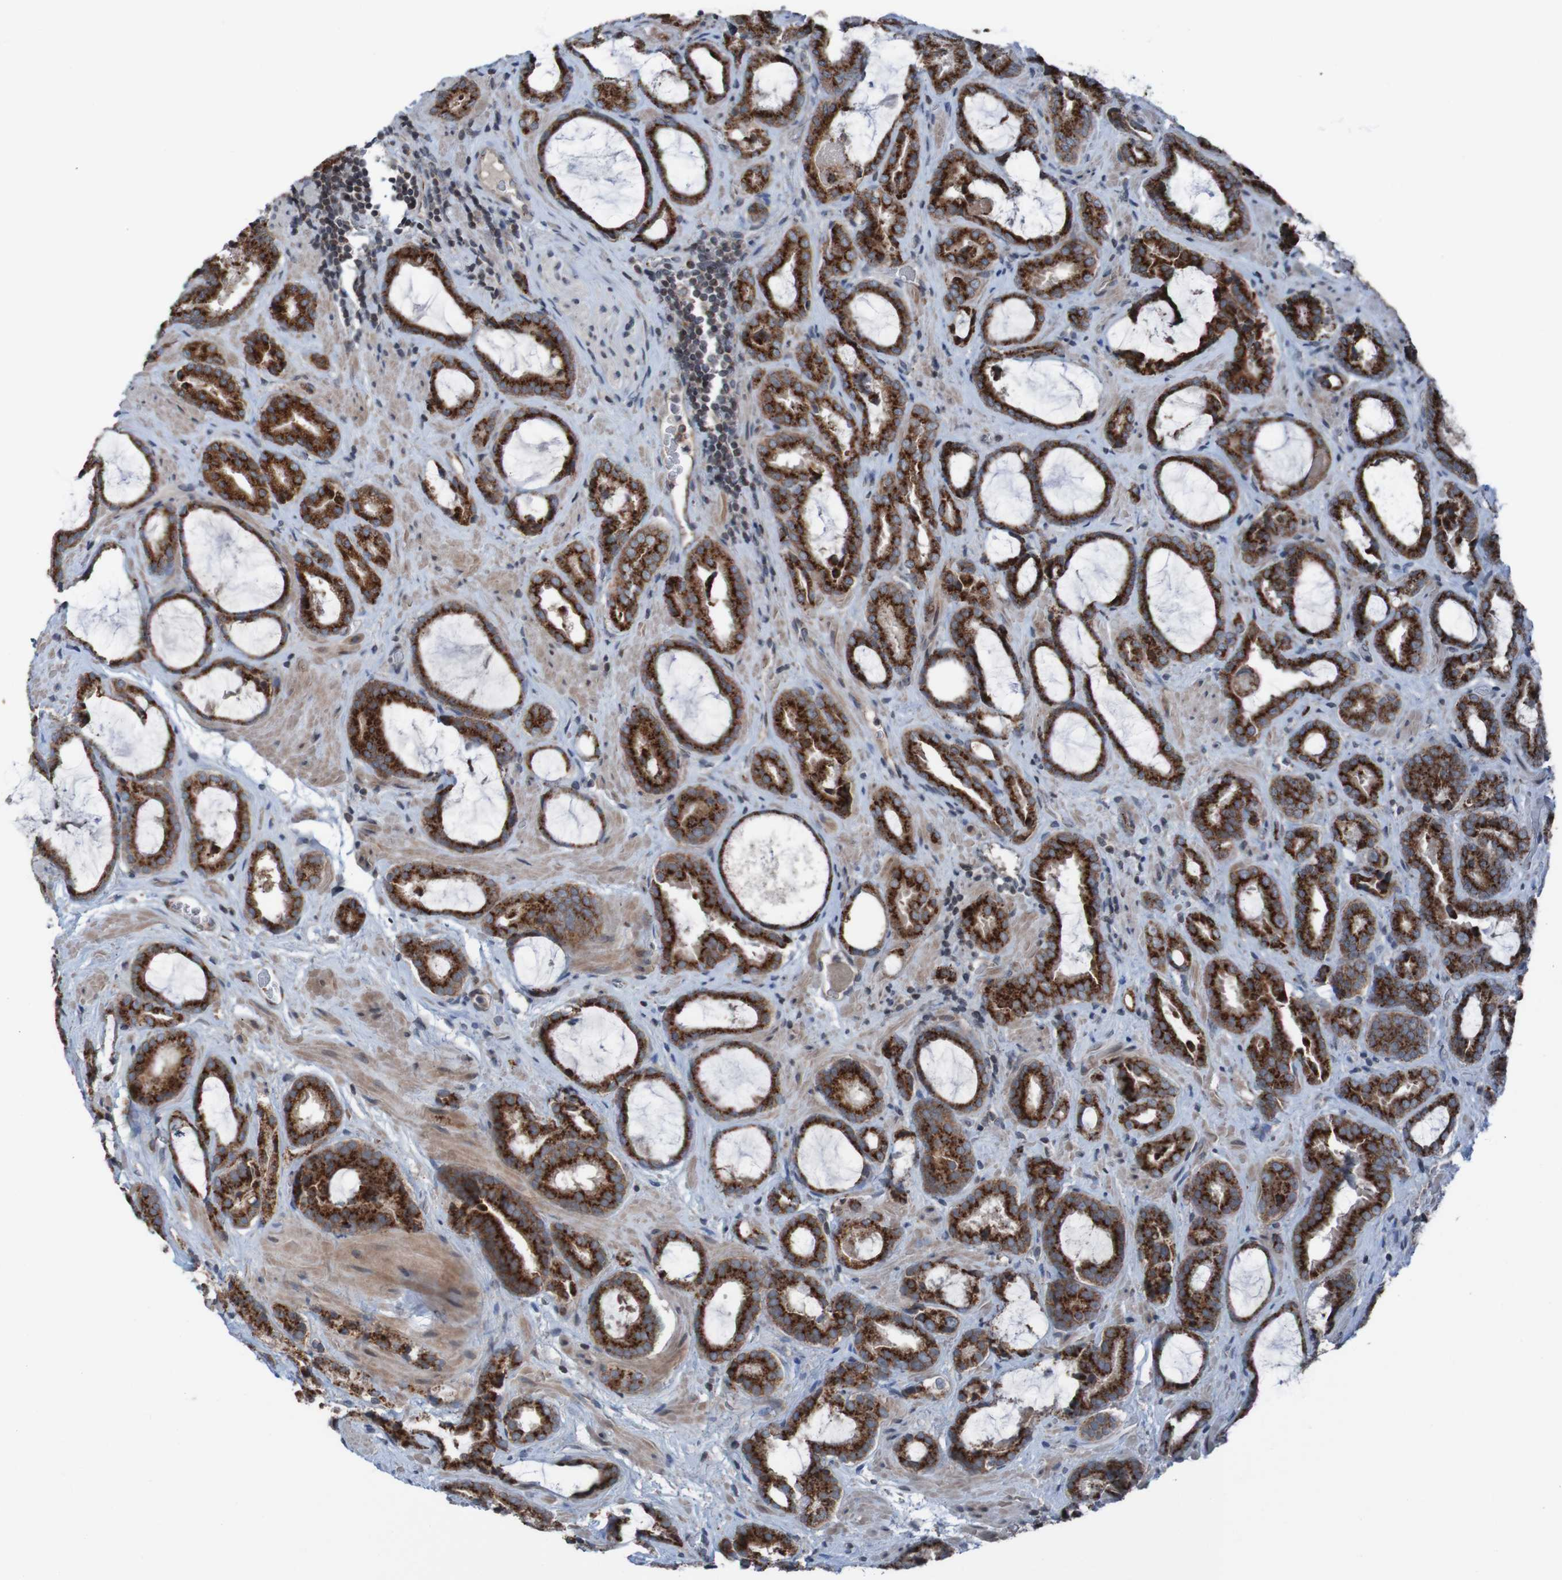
{"staining": {"intensity": "strong", "quantity": ">75%", "location": "cytoplasmic/membranous"}, "tissue": "prostate cancer", "cell_type": "Tumor cells", "image_type": "cancer", "snomed": [{"axis": "morphology", "description": "Adenocarcinoma, Low grade"}, {"axis": "topography", "description": "Prostate"}], "caption": "Prostate low-grade adenocarcinoma stained for a protein (brown) demonstrates strong cytoplasmic/membranous positive expression in approximately >75% of tumor cells.", "gene": "UNG", "patient": {"sex": "male", "age": 60}}